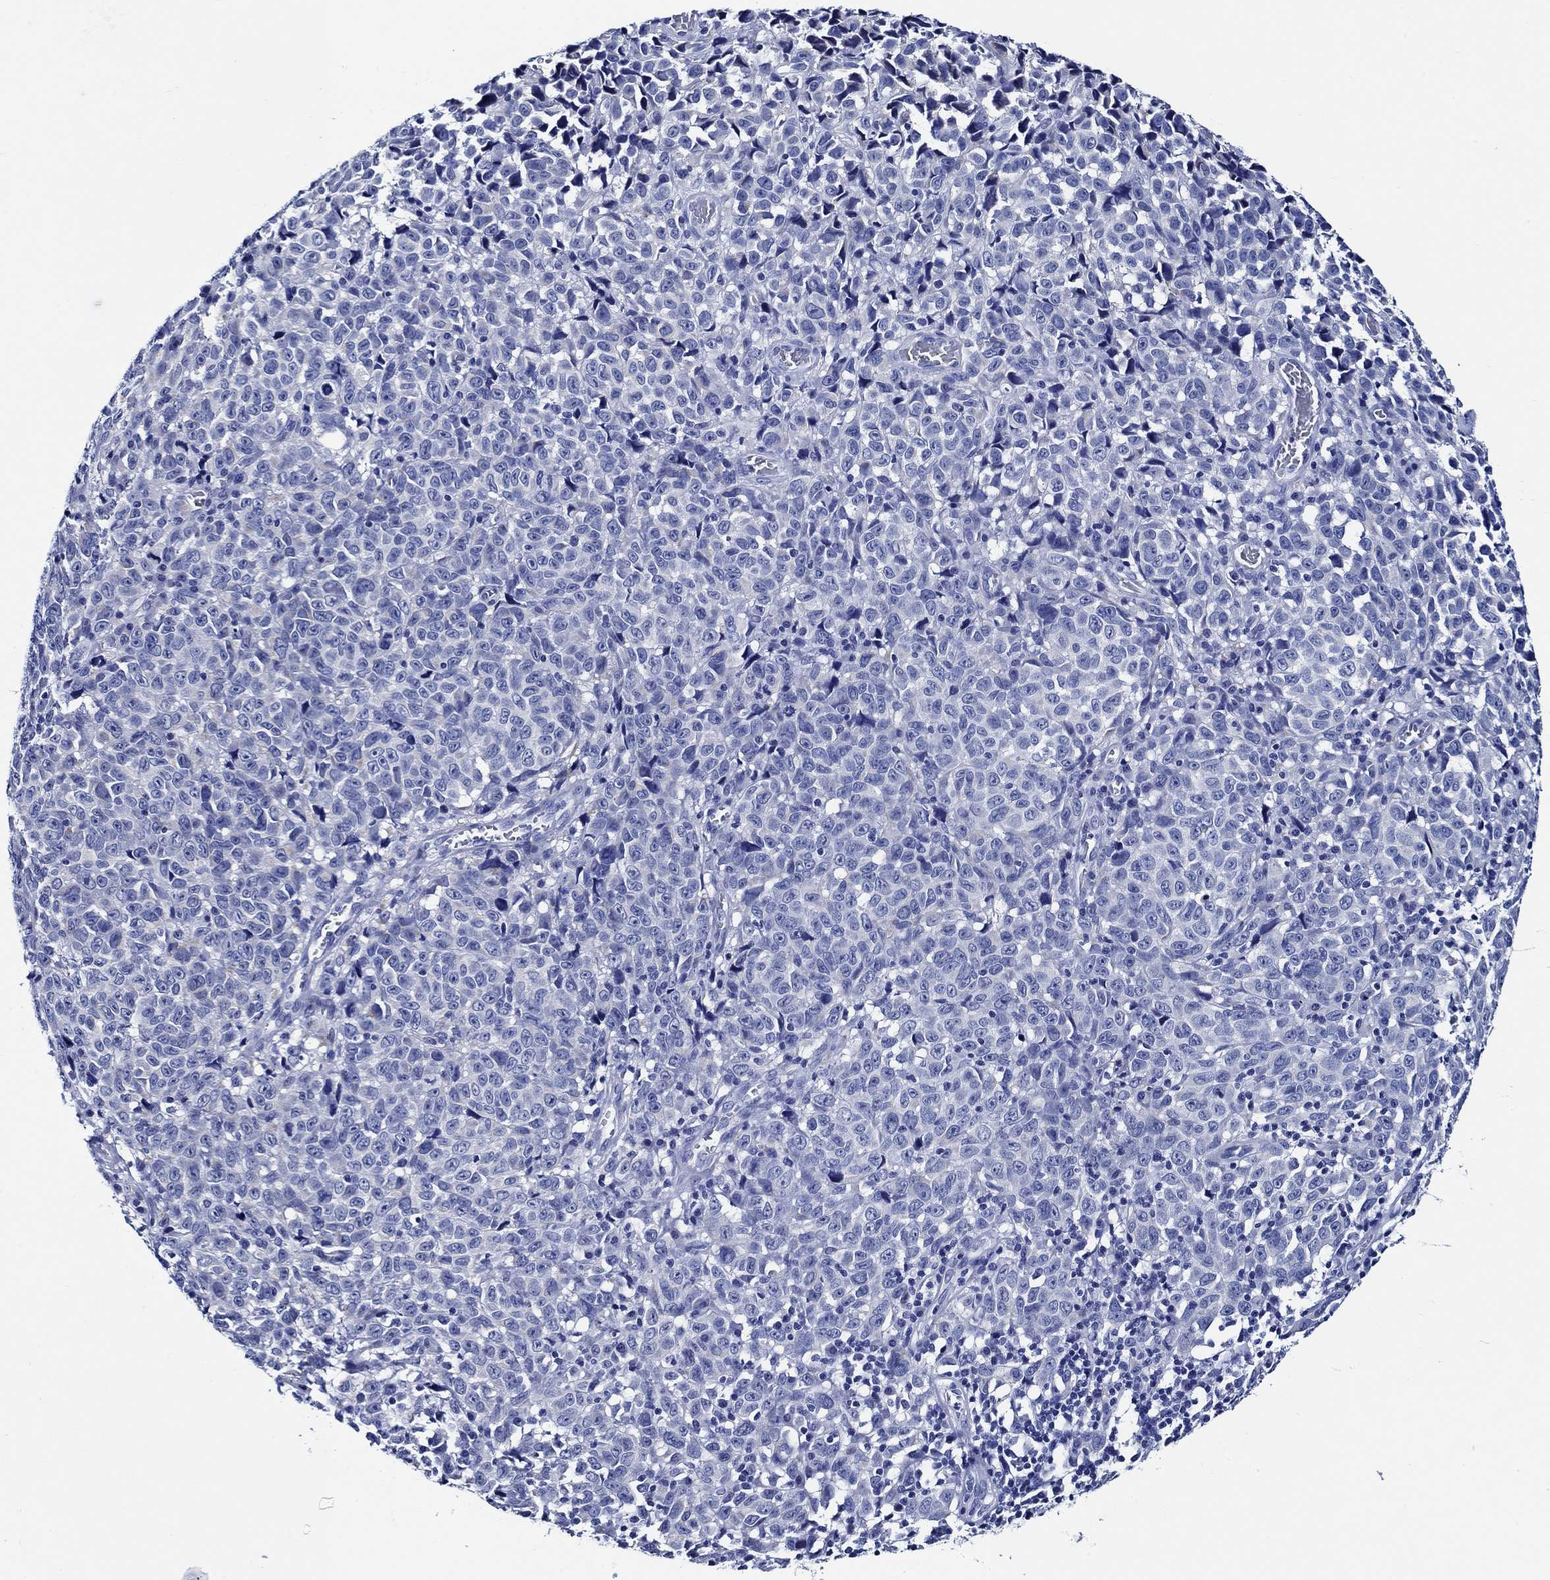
{"staining": {"intensity": "negative", "quantity": "none", "location": "none"}, "tissue": "melanoma", "cell_type": "Tumor cells", "image_type": "cancer", "snomed": [{"axis": "morphology", "description": "Malignant melanoma, NOS"}, {"axis": "topography", "description": "Vulva, labia, clitoris and Bartholin´s gland, NO"}], "caption": "The immunohistochemistry micrograph has no significant expression in tumor cells of melanoma tissue. (DAB IHC with hematoxylin counter stain).", "gene": "WDR62", "patient": {"sex": "female", "age": 75}}